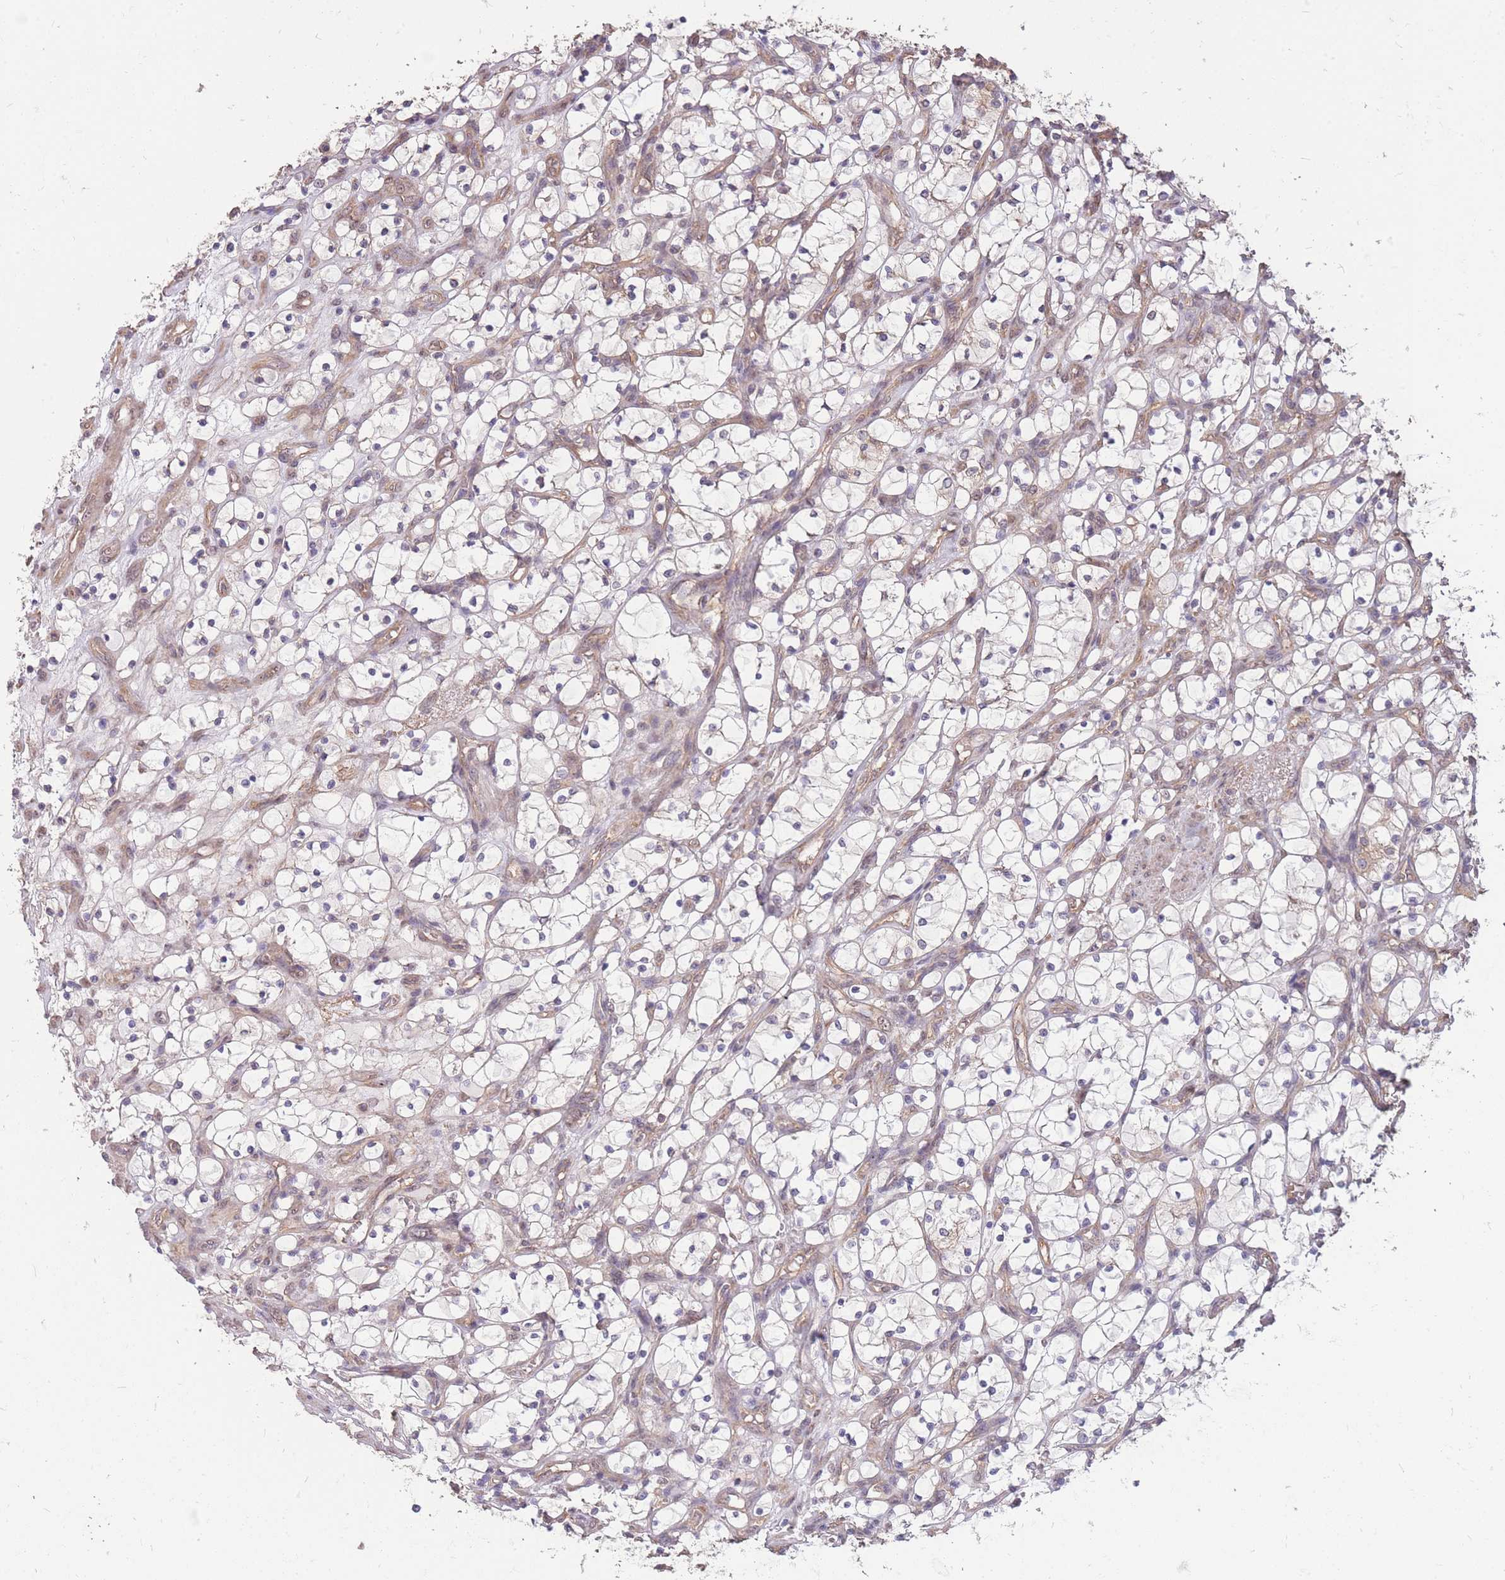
{"staining": {"intensity": "negative", "quantity": "none", "location": "none"}, "tissue": "renal cancer", "cell_type": "Tumor cells", "image_type": "cancer", "snomed": [{"axis": "morphology", "description": "Adenocarcinoma, NOS"}, {"axis": "topography", "description": "Kidney"}], "caption": "Tumor cells show no significant expression in adenocarcinoma (renal). (Brightfield microscopy of DAB immunohistochemistry at high magnification).", "gene": "DYNC1LI2", "patient": {"sex": "female", "age": 69}}